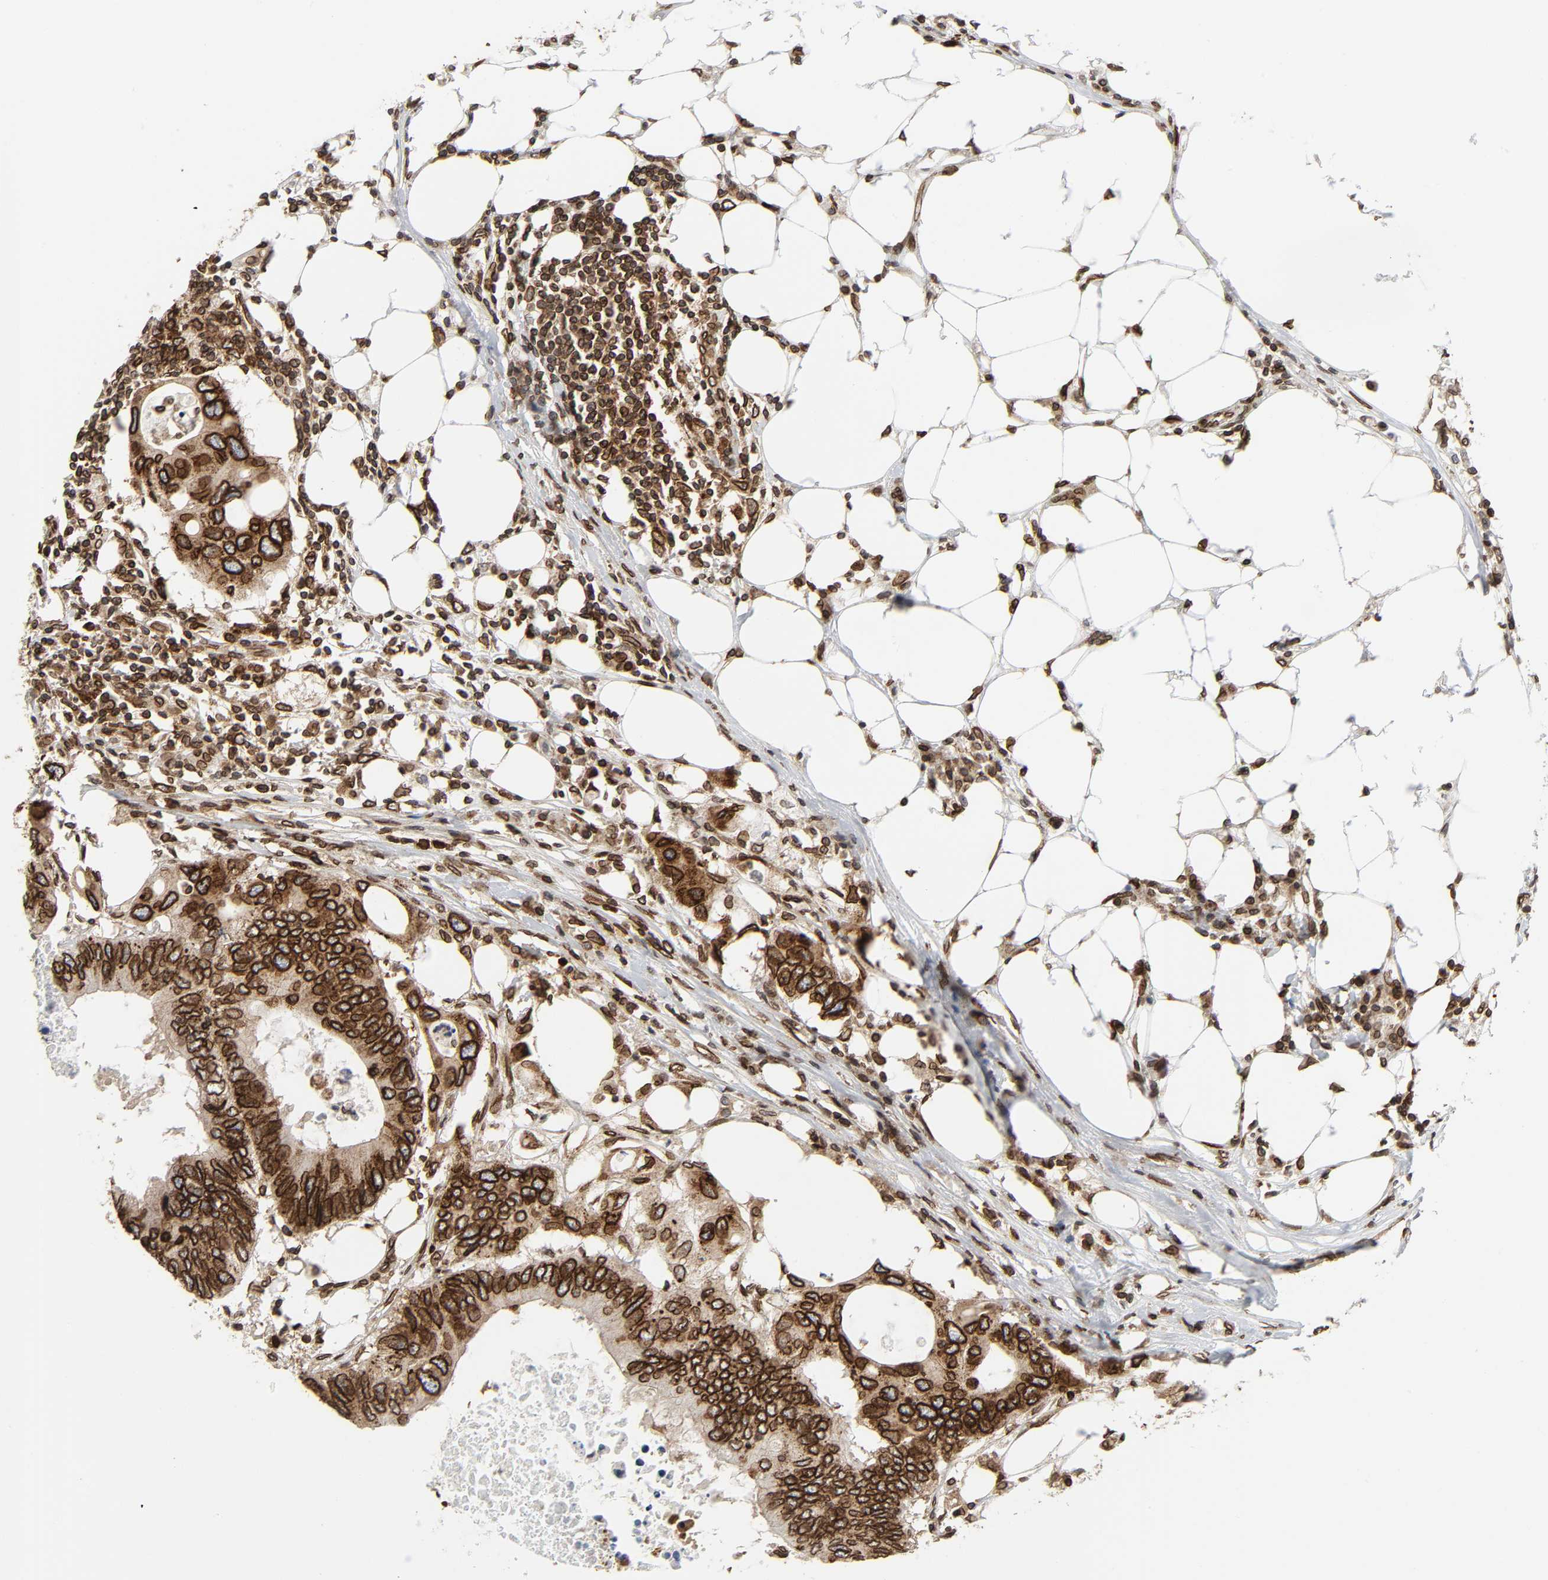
{"staining": {"intensity": "strong", "quantity": ">75%", "location": "cytoplasmic/membranous,nuclear"}, "tissue": "colorectal cancer", "cell_type": "Tumor cells", "image_type": "cancer", "snomed": [{"axis": "morphology", "description": "Adenocarcinoma, NOS"}, {"axis": "topography", "description": "Colon"}], "caption": "There is high levels of strong cytoplasmic/membranous and nuclear positivity in tumor cells of colorectal adenocarcinoma, as demonstrated by immunohistochemical staining (brown color).", "gene": "RANGAP1", "patient": {"sex": "male", "age": 71}}